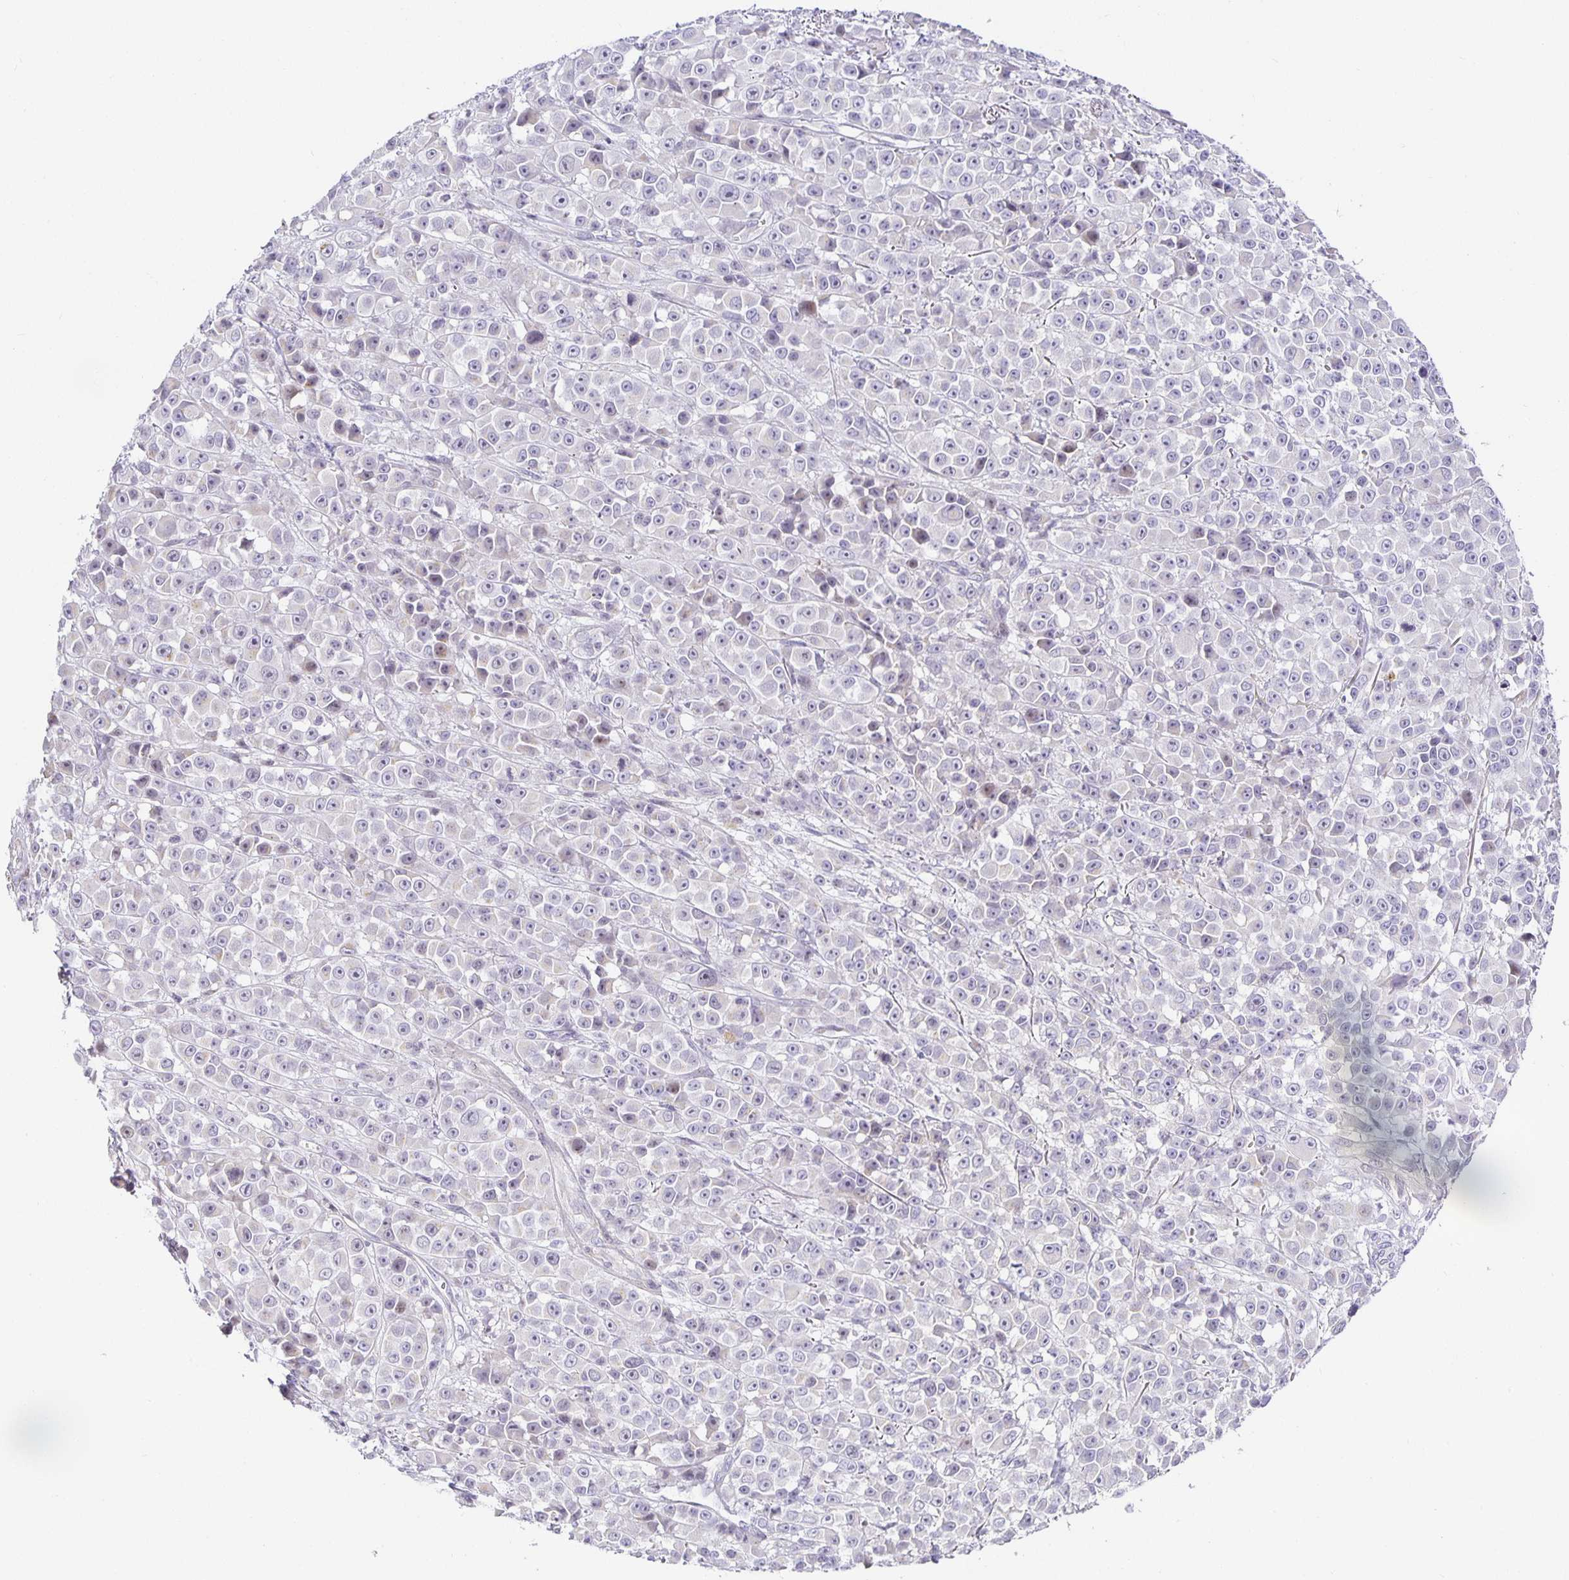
{"staining": {"intensity": "negative", "quantity": "none", "location": "none"}, "tissue": "melanoma", "cell_type": "Tumor cells", "image_type": "cancer", "snomed": [{"axis": "morphology", "description": "Malignant melanoma, NOS"}, {"axis": "topography", "description": "Skin"}, {"axis": "topography", "description": "Skin of back"}], "caption": "Image shows no significant protein staining in tumor cells of malignant melanoma. Nuclei are stained in blue.", "gene": "TJP3", "patient": {"sex": "male", "age": 91}}